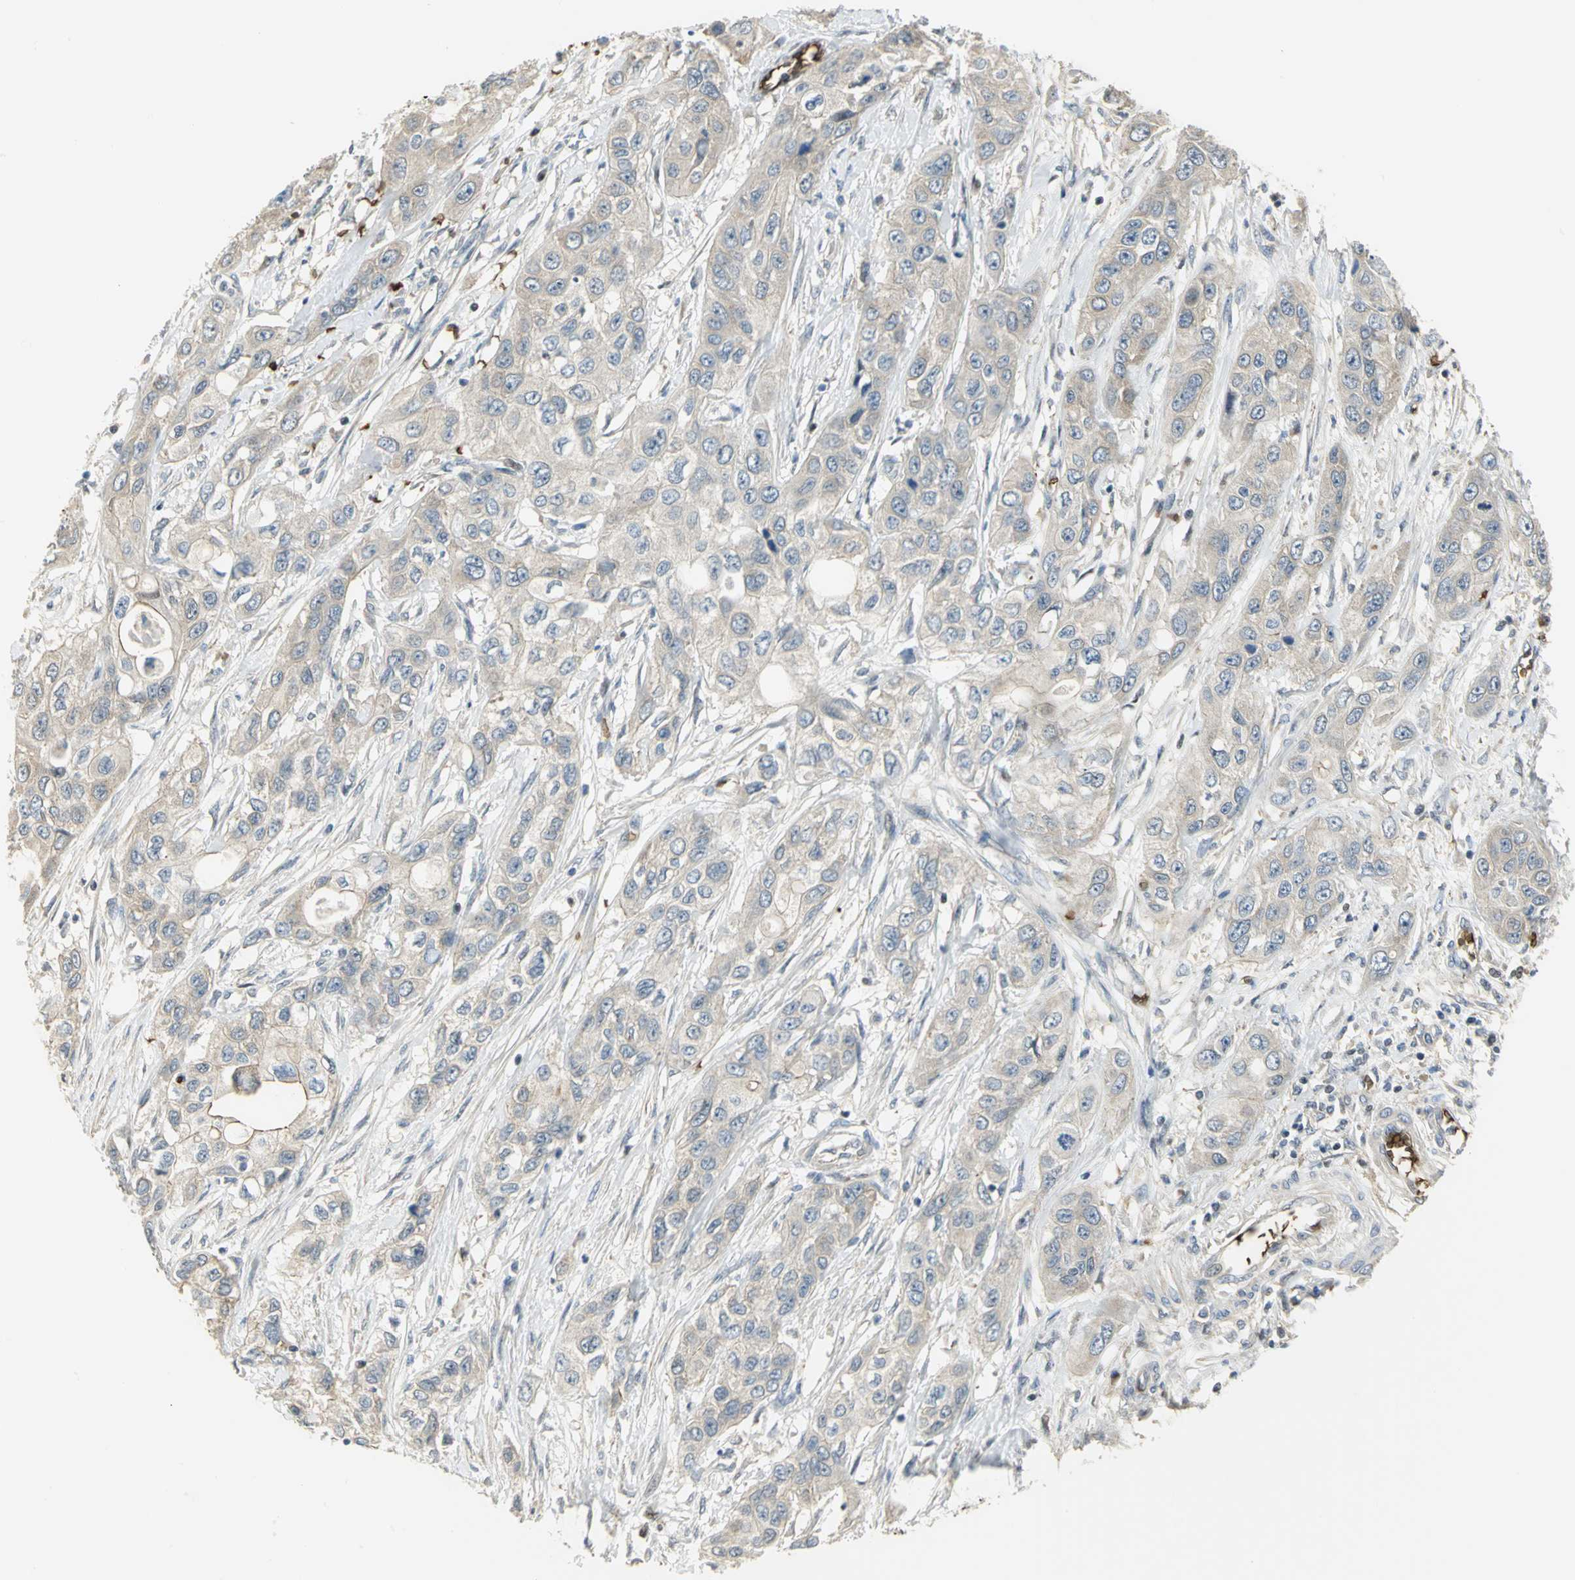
{"staining": {"intensity": "negative", "quantity": "none", "location": "none"}, "tissue": "pancreatic cancer", "cell_type": "Tumor cells", "image_type": "cancer", "snomed": [{"axis": "morphology", "description": "Adenocarcinoma, NOS"}, {"axis": "topography", "description": "Pancreas"}], "caption": "Pancreatic cancer (adenocarcinoma) was stained to show a protein in brown. There is no significant staining in tumor cells.", "gene": "ANK1", "patient": {"sex": "female", "age": 70}}